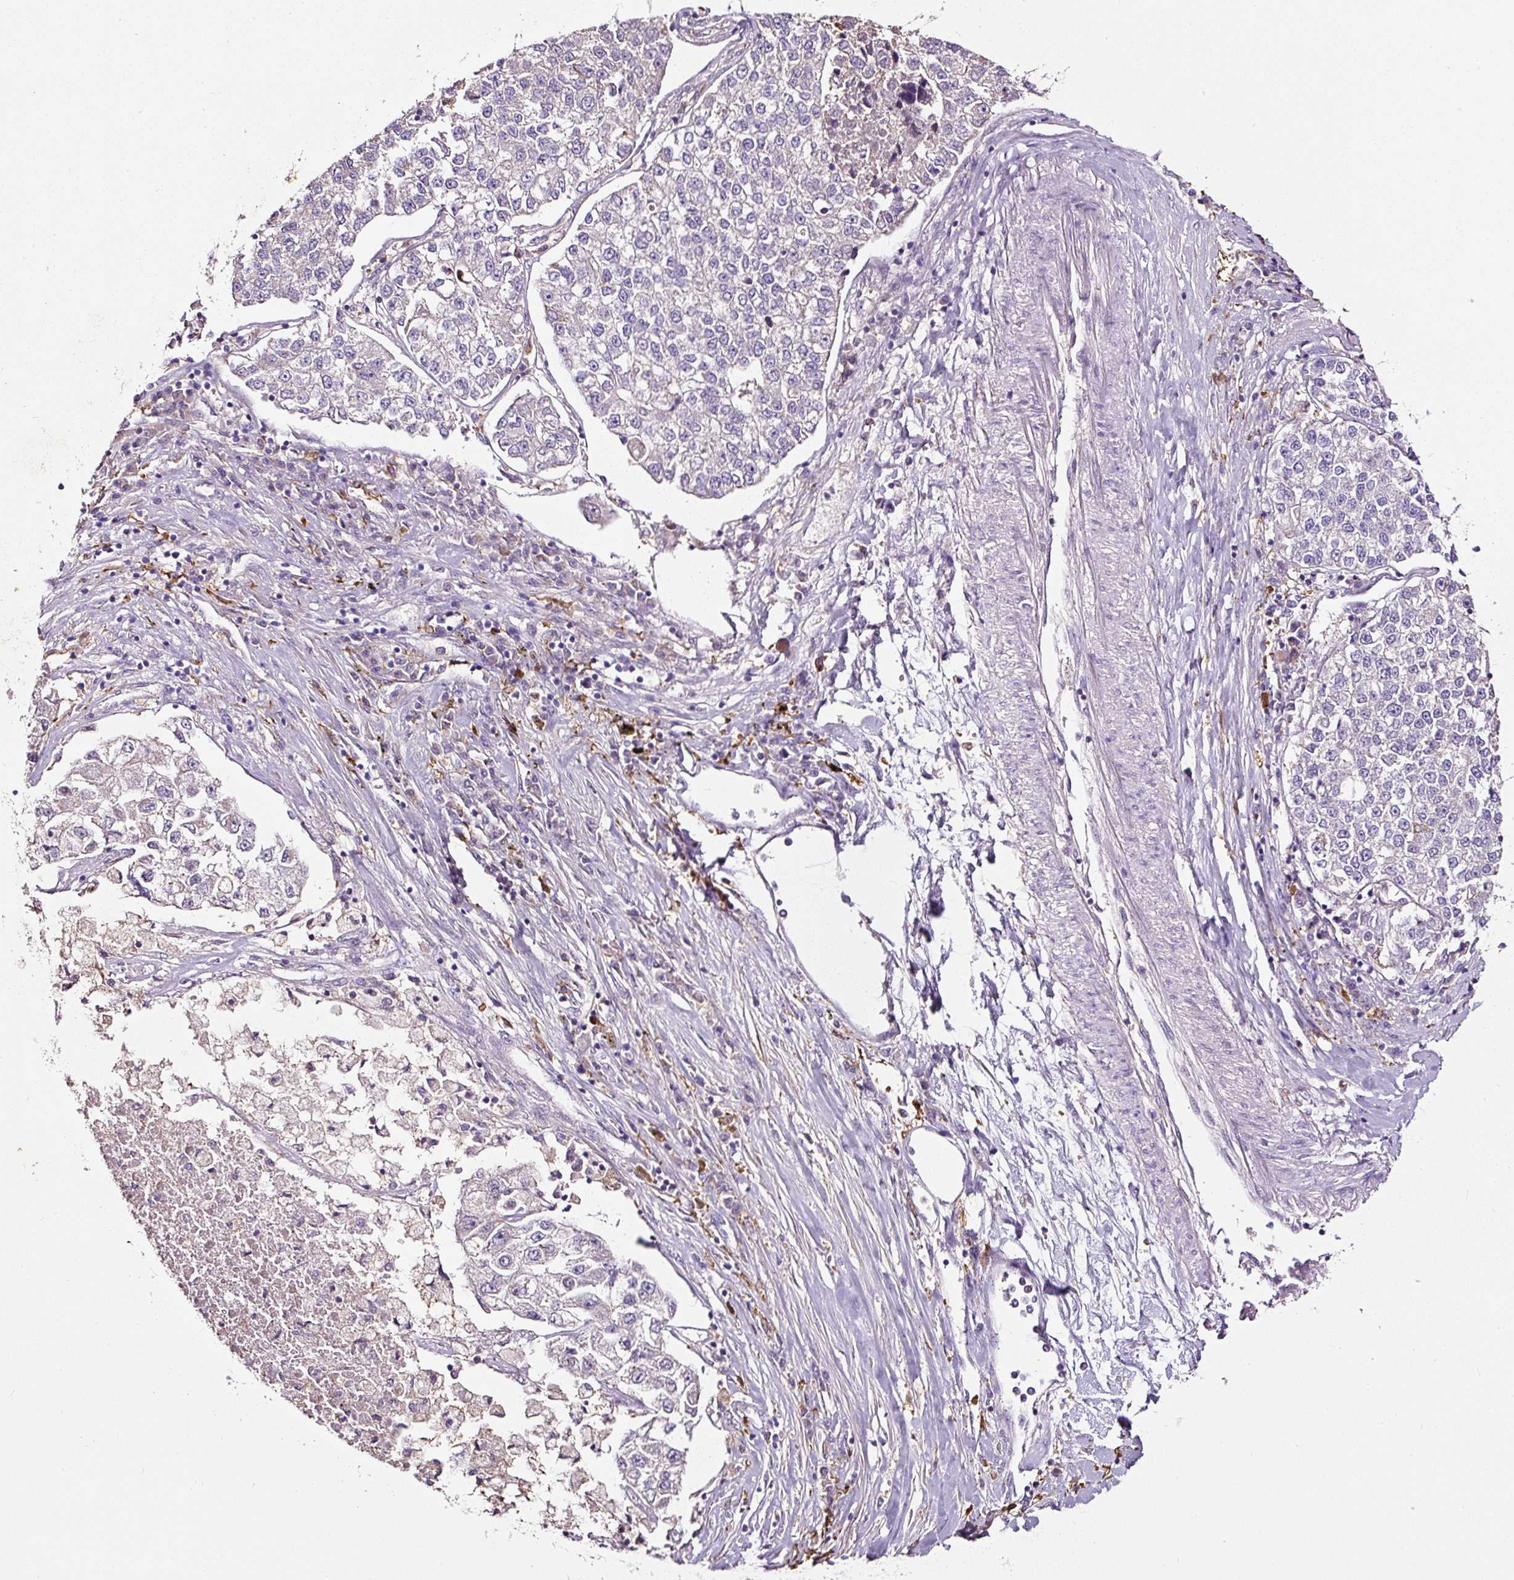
{"staining": {"intensity": "negative", "quantity": "none", "location": "none"}, "tissue": "lung cancer", "cell_type": "Tumor cells", "image_type": "cancer", "snomed": [{"axis": "morphology", "description": "Adenocarcinoma, NOS"}, {"axis": "topography", "description": "Lung"}], "caption": "DAB (3,3'-diaminobenzidine) immunohistochemical staining of adenocarcinoma (lung) displays no significant expression in tumor cells.", "gene": "LRRC24", "patient": {"sex": "male", "age": 49}}